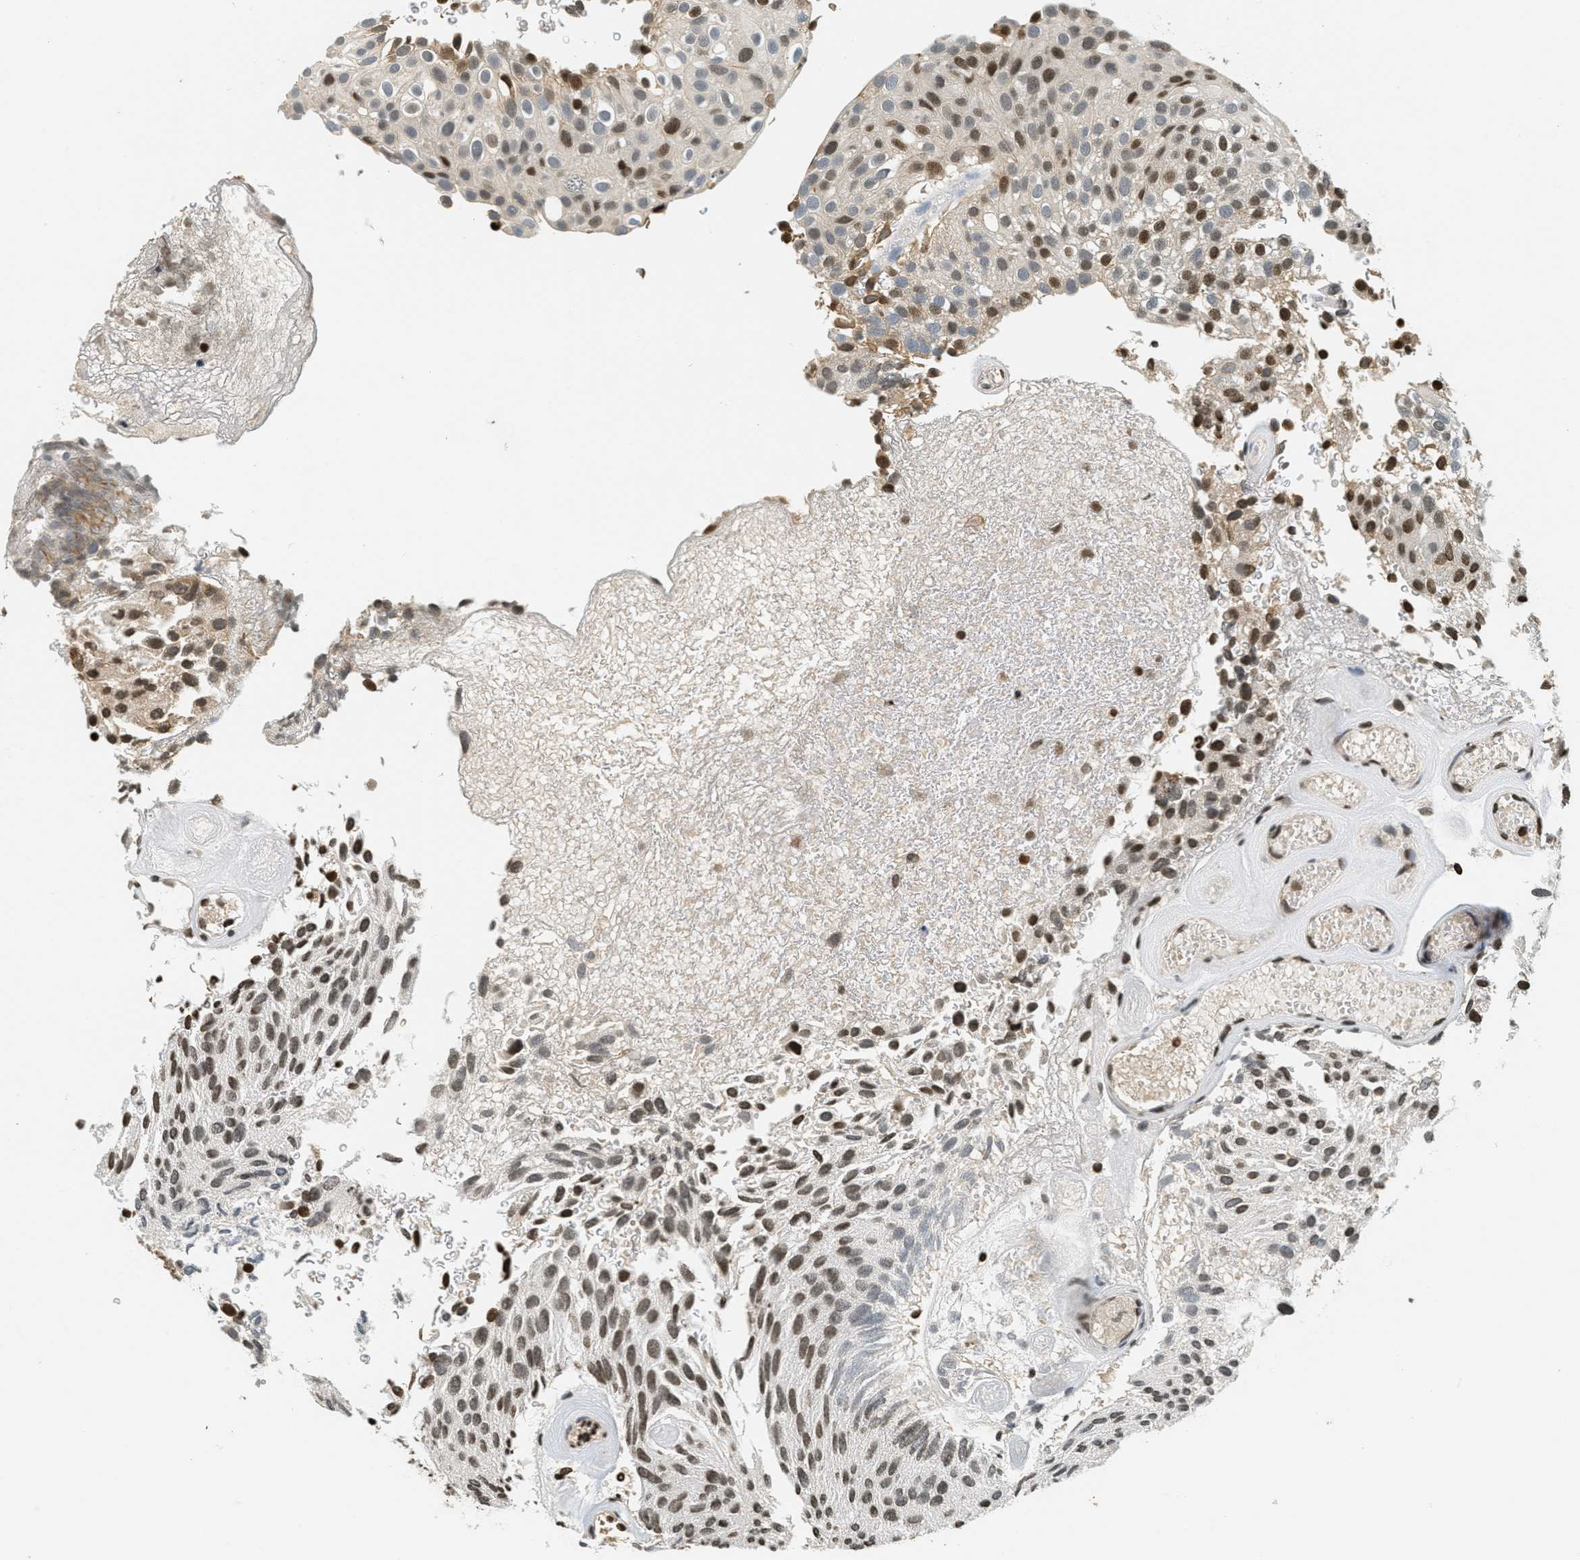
{"staining": {"intensity": "moderate", "quantity": ">75%", "location": "nuclear"}, "tissue": "urothelial cancer", "cell_type": "Tumor cells", "image_type": "cancer", "snomed": [{"axis": "morphology", "description": "Urothelial carcinoma, Low grade"}, {"axis": "topography", "description": "Urinary bladder"}], "caption": "Urothelial carcinoma (low-grade) was stained to show a protein in brown. There is medium levels of moderate nuclear staining in about >75% of tumor cells.", "gene": "LDB2", "patient": {"sex": "male", "age": 78}}